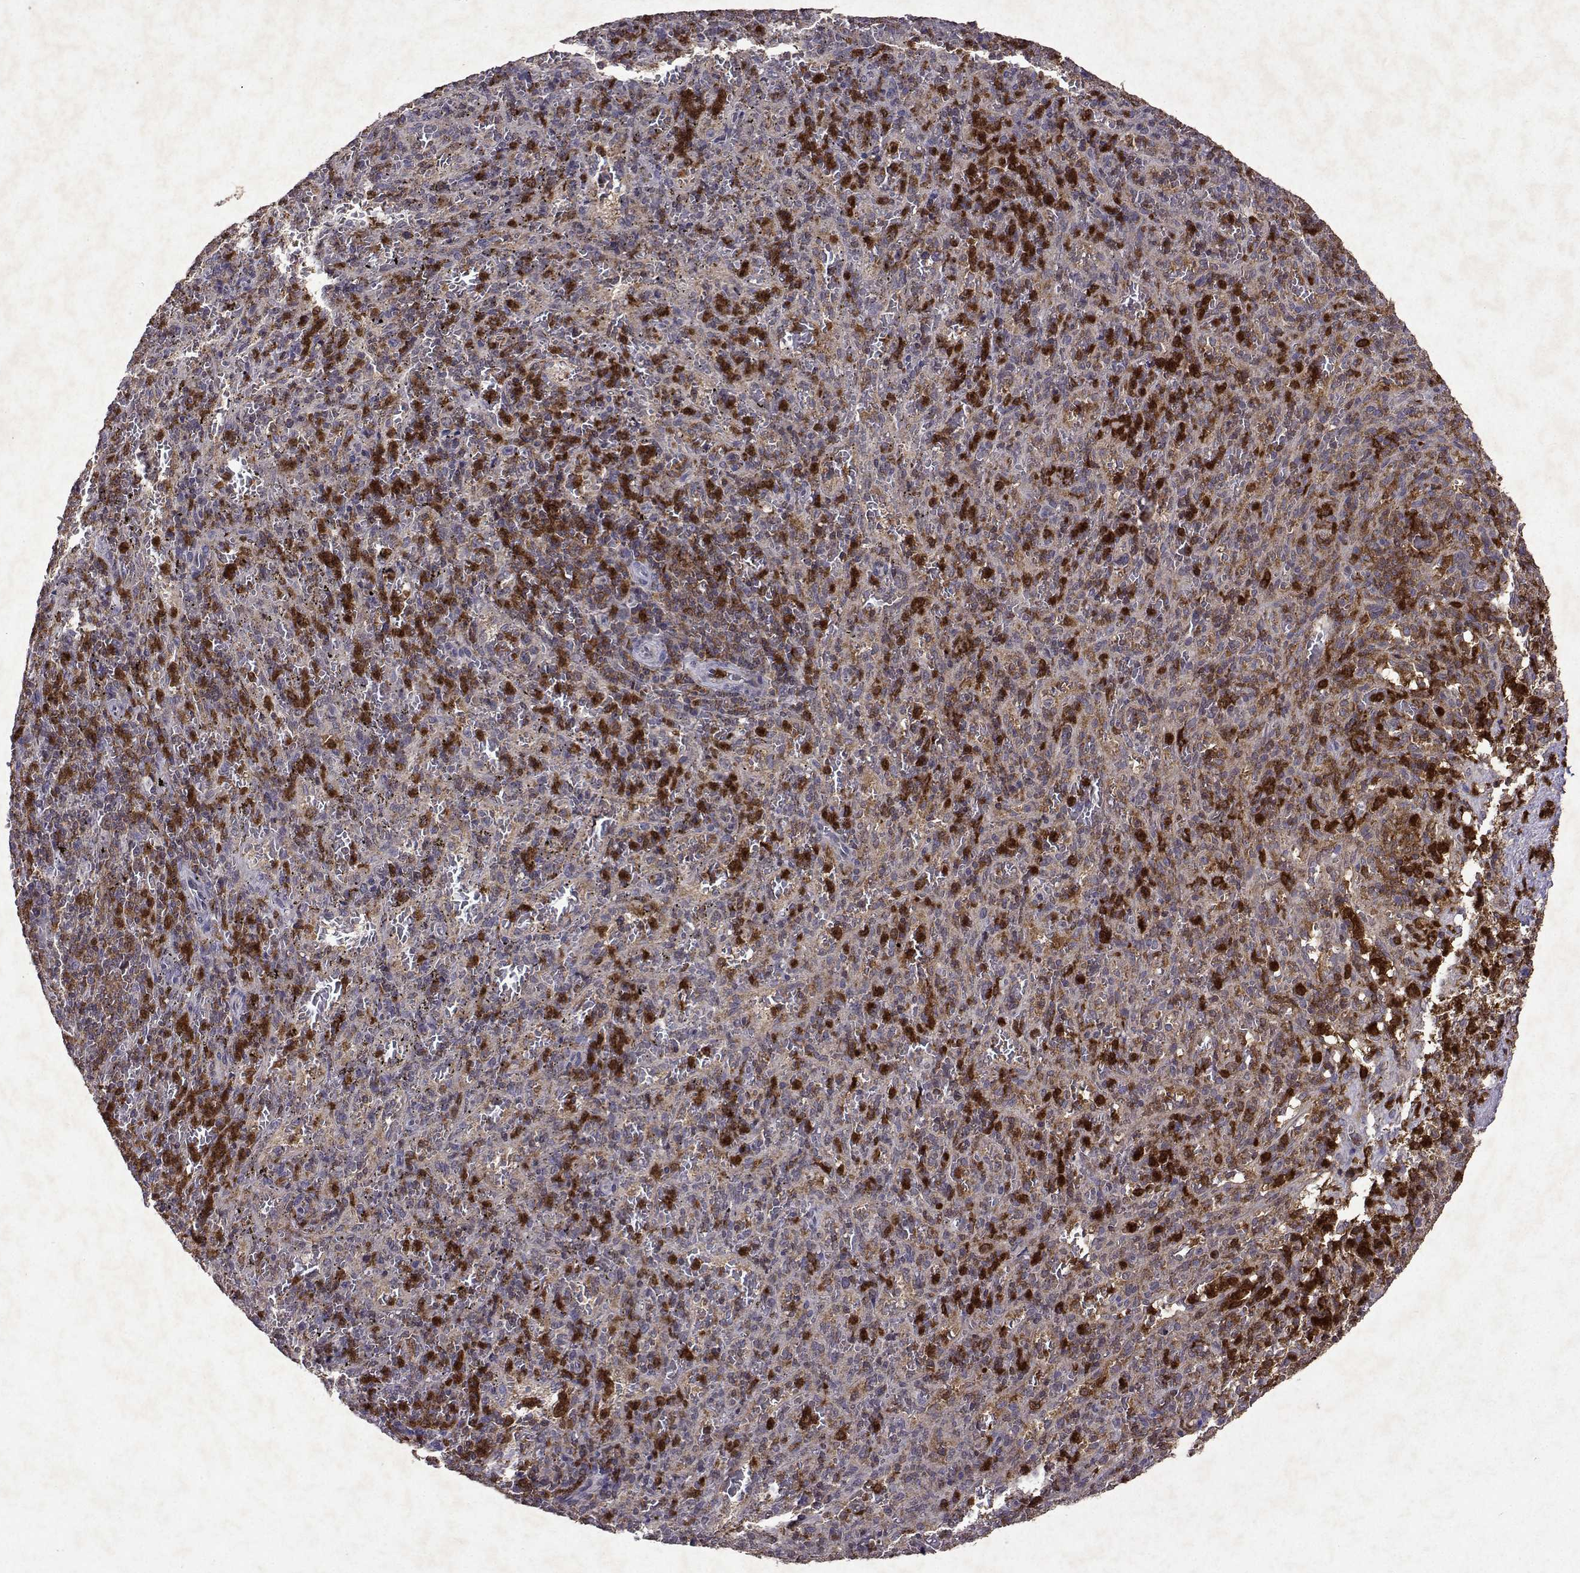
{"staining": {"intensity": "weak", "quantity": ">75%", "location": "cytoplasmic/membranous"}, "tissue": "spleen", "cell_type": "Cells in red pulp", "image_type": "normal", "snomed": [{"axis": "morphology", "description": "Normal tissue, NOS"}, {"axis": "topography", "description": "Spleen"}], "caption": "Immunohistochemistry (IHC) photomicrograph of benign spleen: human spleen stained using immunohistochemistry (IHC) shows low levels of weak protein expression localized specifically in the cytoplasmic/membranous of cells in red pulp, appearing as a cytoplasmic/membranous brown color.", "gene": "APAF1", "patient": {"sex": "male", "age": 57}}